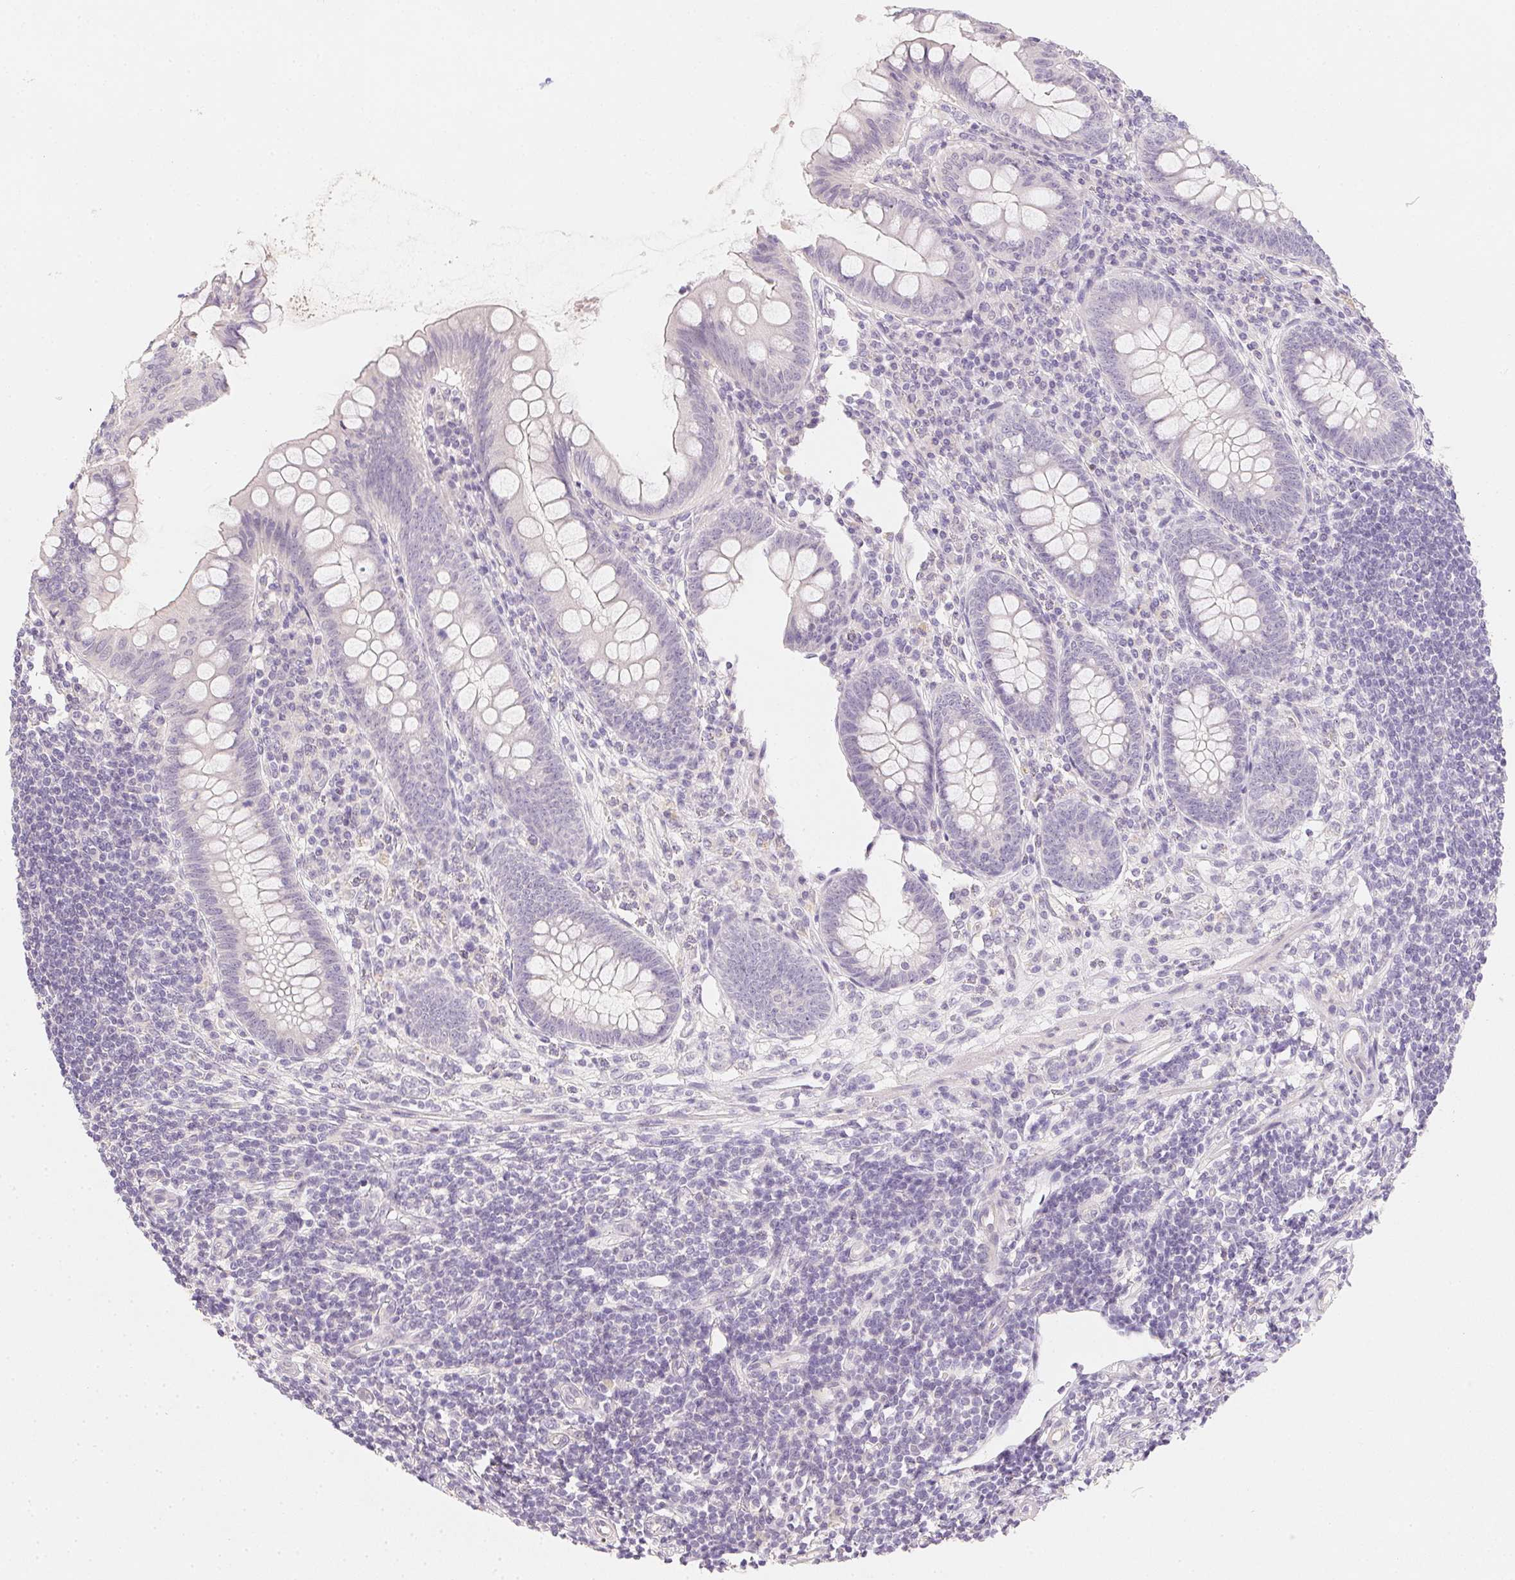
{"staining": {"intensity": "negative", "quantity": "none", "location": "none"}, "tissue": "appendix", "cell_type": "Glandular cells", "image_type": "normal", "snomed": [{"axis": "morphology", "description": "Normal tissue, NOS"}, {"axis": "topography", "description": "Appendix"}], "caption": "This is an immunohistochemistry image of normal appendix. There is no expression in glandular cells.", "gene": "ZBBX", "patient": {"sex": "female", "age": 57}}